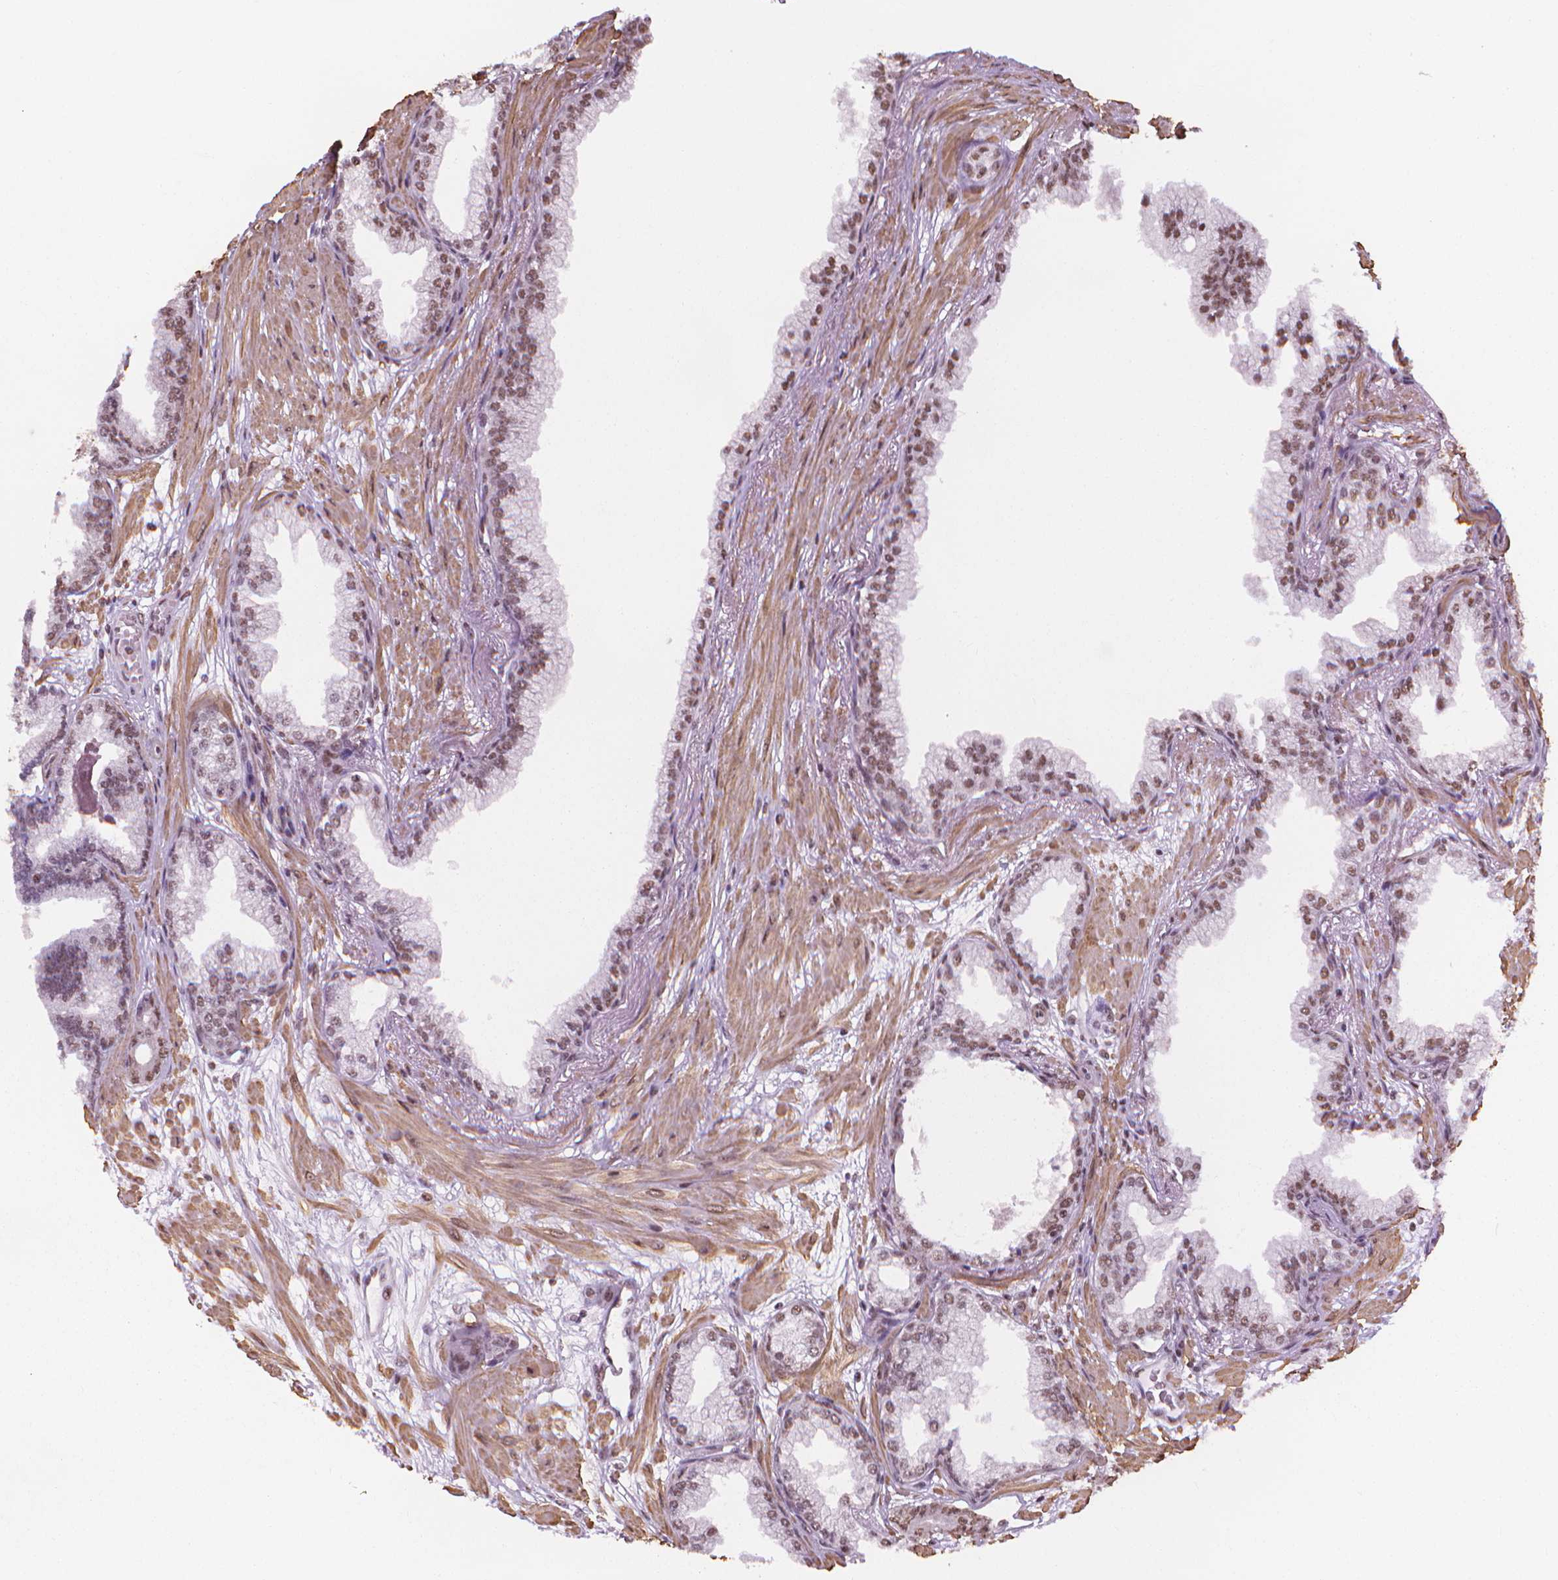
{"staining": {"intensity": "moderate", "quantity": ">75%", "location": "nuclear"}, "tissue": "prostate cancer", "cell_type": "Tumor cells", "image_type": "cancer", "snomed": [{"axis": "morphology", "description": "Adenocarcinoma, Low grade"}, {"axis": "topography", "description": "Prostate"}], "caption": "Low-grade adenocarcinoma (prostate) tissue reveals moderate nuclear expression in approximately >75% of tumor cells, visualized by immunohistochemistry. (IHC, brightfield microscopy, high magnification).", "gene": "HOXD4", "patient": {"sex": "male", "age": 64}}